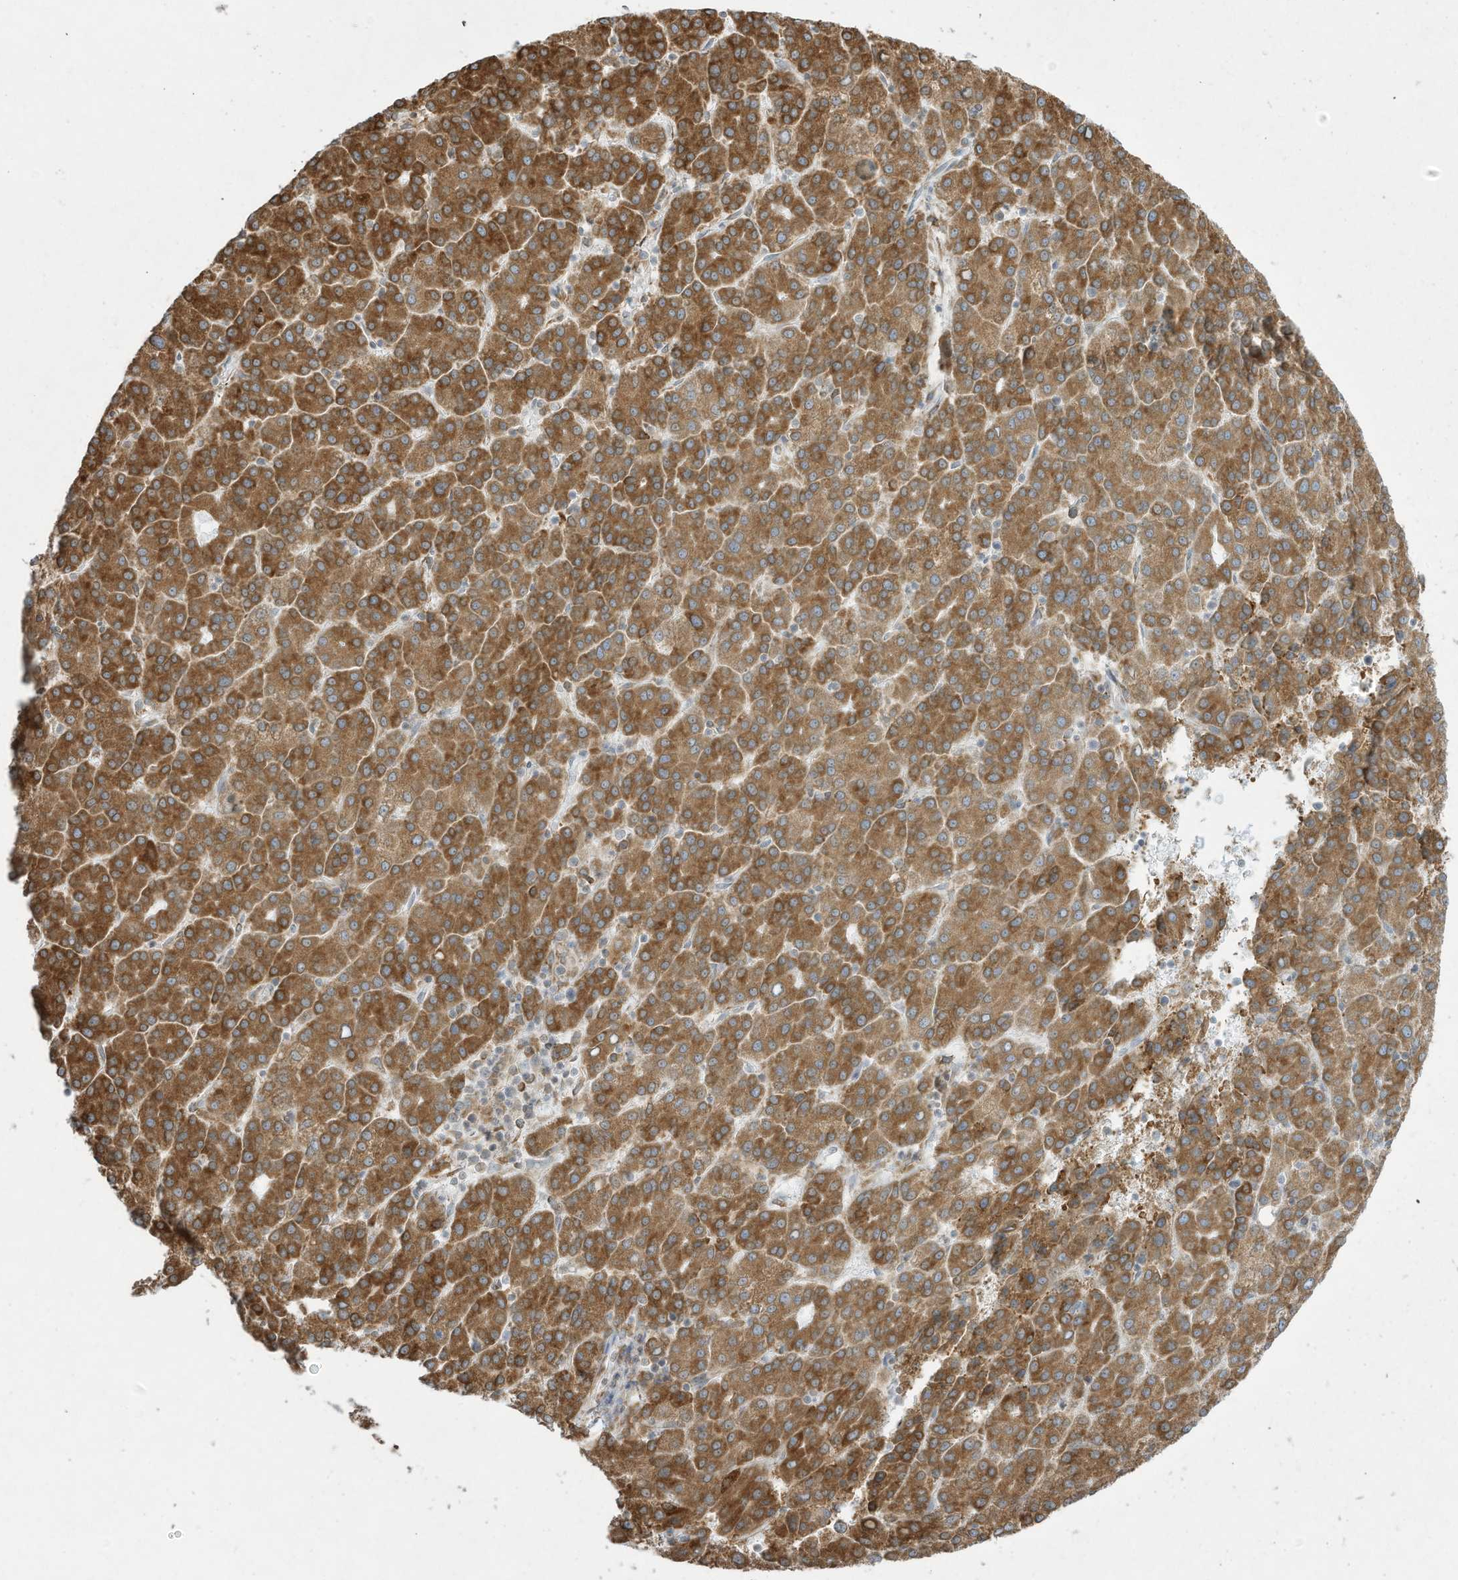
{"staining": {"intensity": "moderate", "quantity": ">75%", "location": "cytoplasmic/membranous"}, "tissue": "liver cancer", "cell_type": "Tumor cells", "image_type": "cancer", "snomed": [{"axis": "morphology", "description": "Carcinoma, Hepatocellular, NOS"}, {"axis": "topography", "description": "Liver"}], "caption": "Liver cancer was stained to show a protein in brown. There is medium levels of moderate cytoplasmic/membranous positivity in approximately >75% of tumor cells.", "gene": "PTK6", "patient": {"sex": "female", "age": 58}}